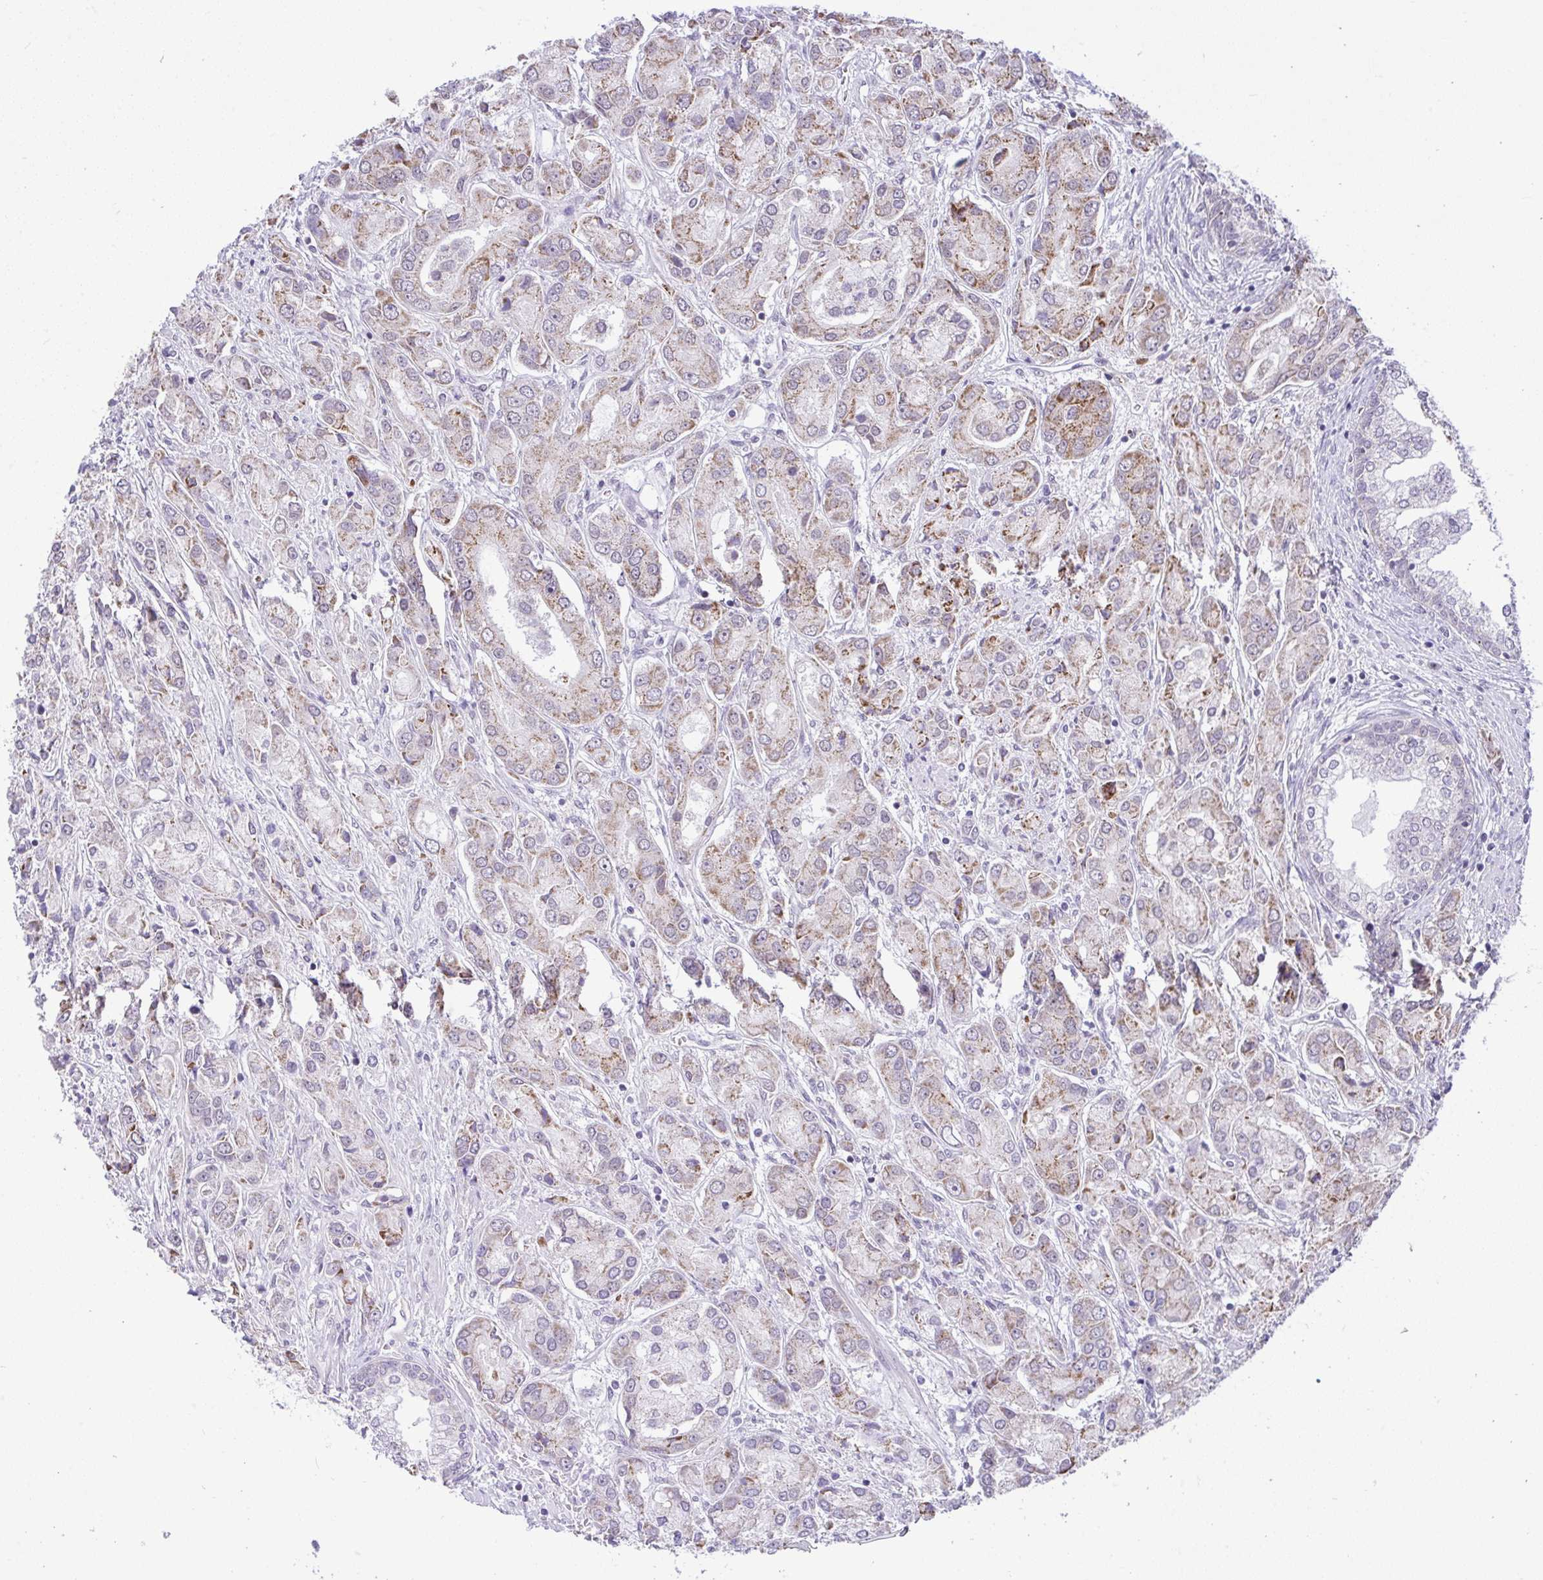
{"staining": {"intensity": "moderate", "quantity": "<25%", "location": "cytoplasmic/membranous"}, "tissue": "prostate cancer", "cell_type": "Tumor cells", "image_type": "cancer", "snomed": [{"axis": "morphology", "description": "Adenocarcinoma, High grade"}, {"axis": "topography", "description": "Prostate"}], "caption": "High-power microscopy captured an IHC histopathology image of adenocarcinoma (high-grade) (prostate), revealing moderate cytoplasmic/membranous positivity in about <25% of tumor cells. Immunohistochemistry stains the protein in brown and the nuclei are stained blue.", "gene": "PYCR2", "patient": {"sex": "male", "age": 67}}